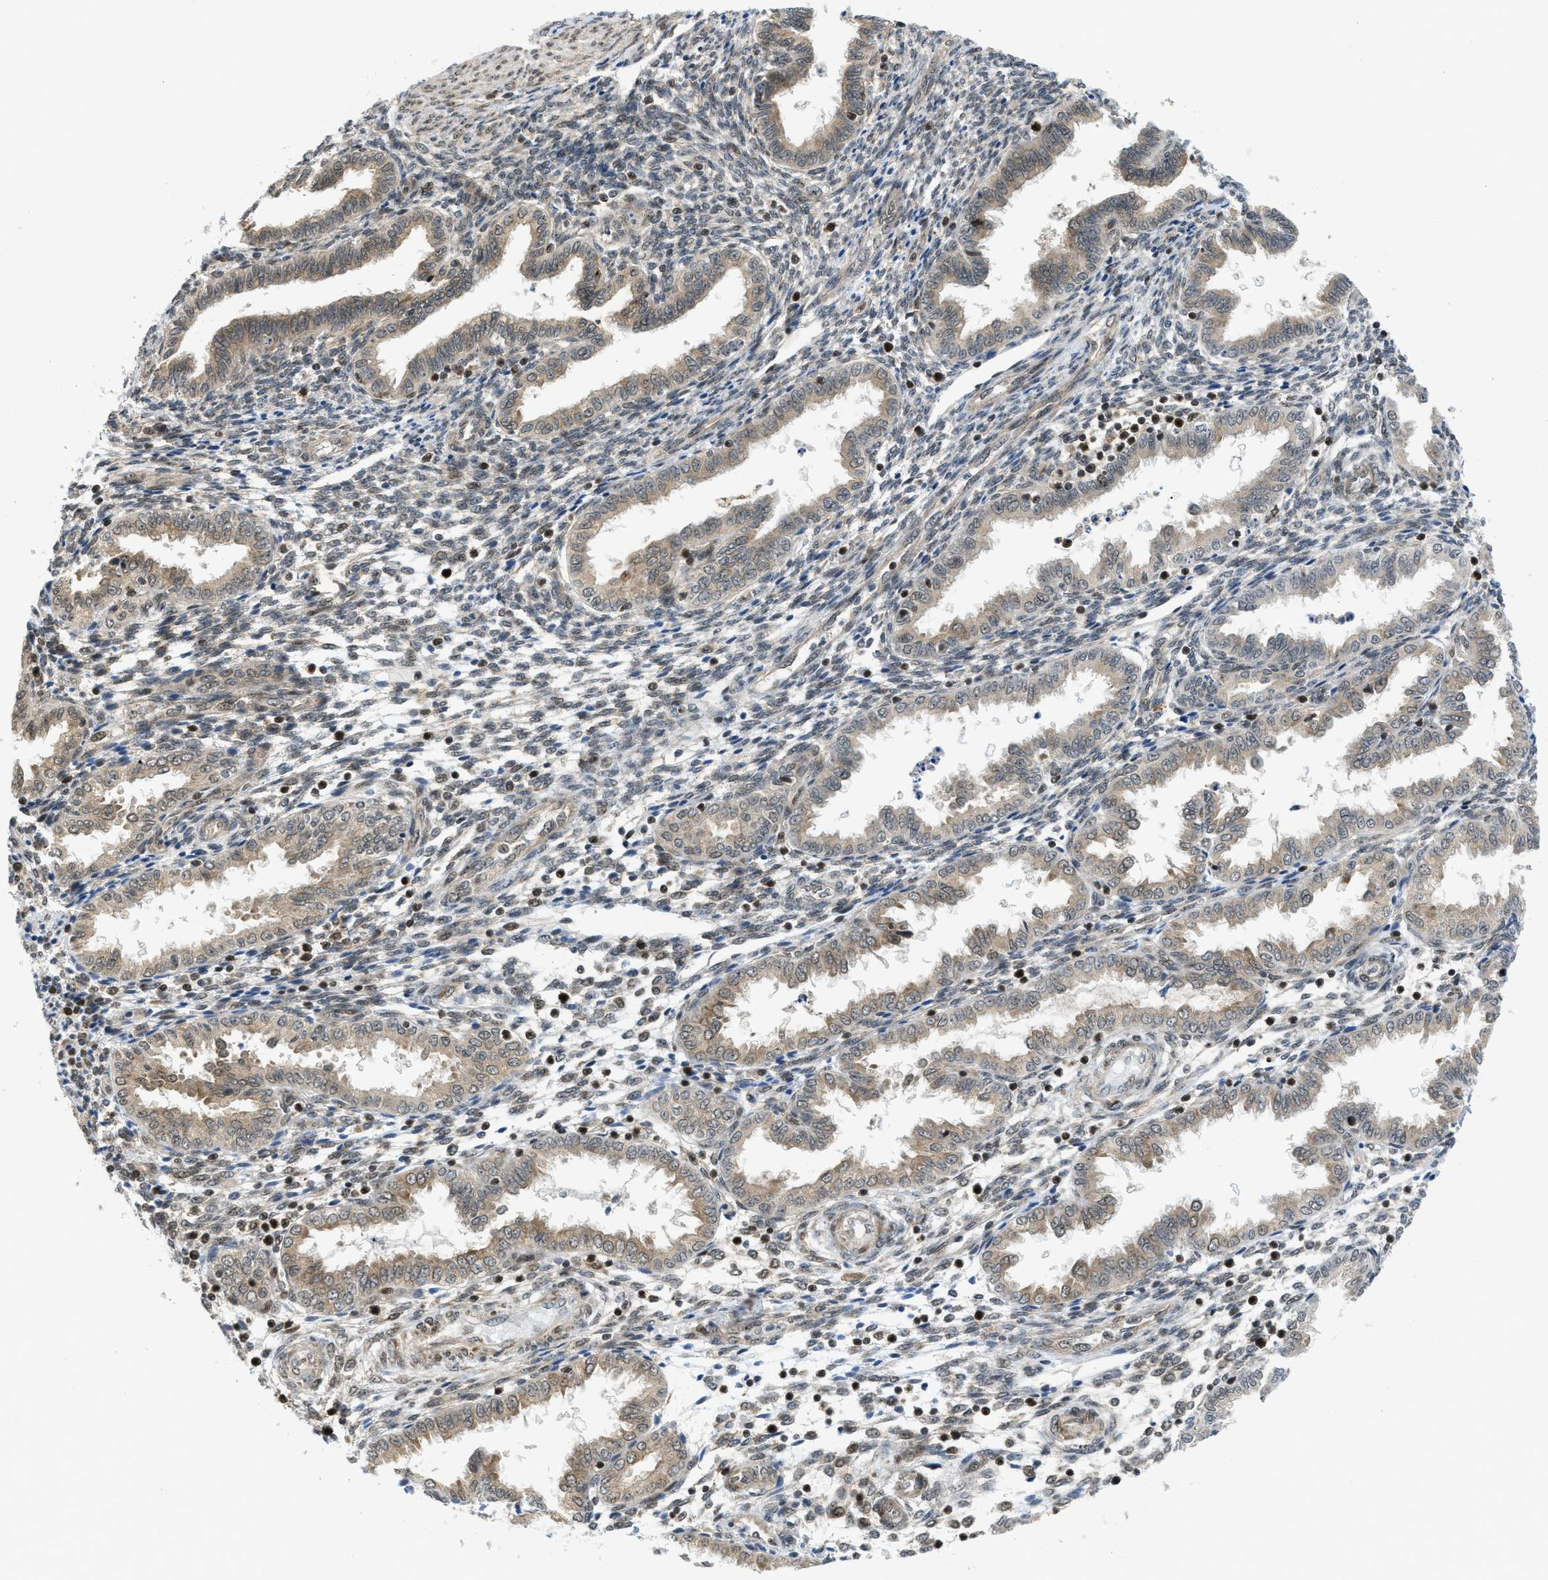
{"staining": {"intensity": "weak", "quantity": "25%-75%", "location": "cytoplasmic/membranous,nuclear"}, "tissue": "endometrium", "cell_type": "Cells in endometrial stroma", "image_type": "normal", "snomed": [{"axis": "morphology", "description": "Normal tissue, NOS"}, {"axis": "topography", "description": "Endometrium"}], "caption": "DAB (3,3'-diaminobenzidine) immunohistochemical staining of unremarkable endometrium displays weak cytoplasmic/membranous,nuclear protein positivity in about 25%-75% of cells in endometrial stroma.", "gene": "TACC1", "patient": {"sex": "female", "age": 33}}